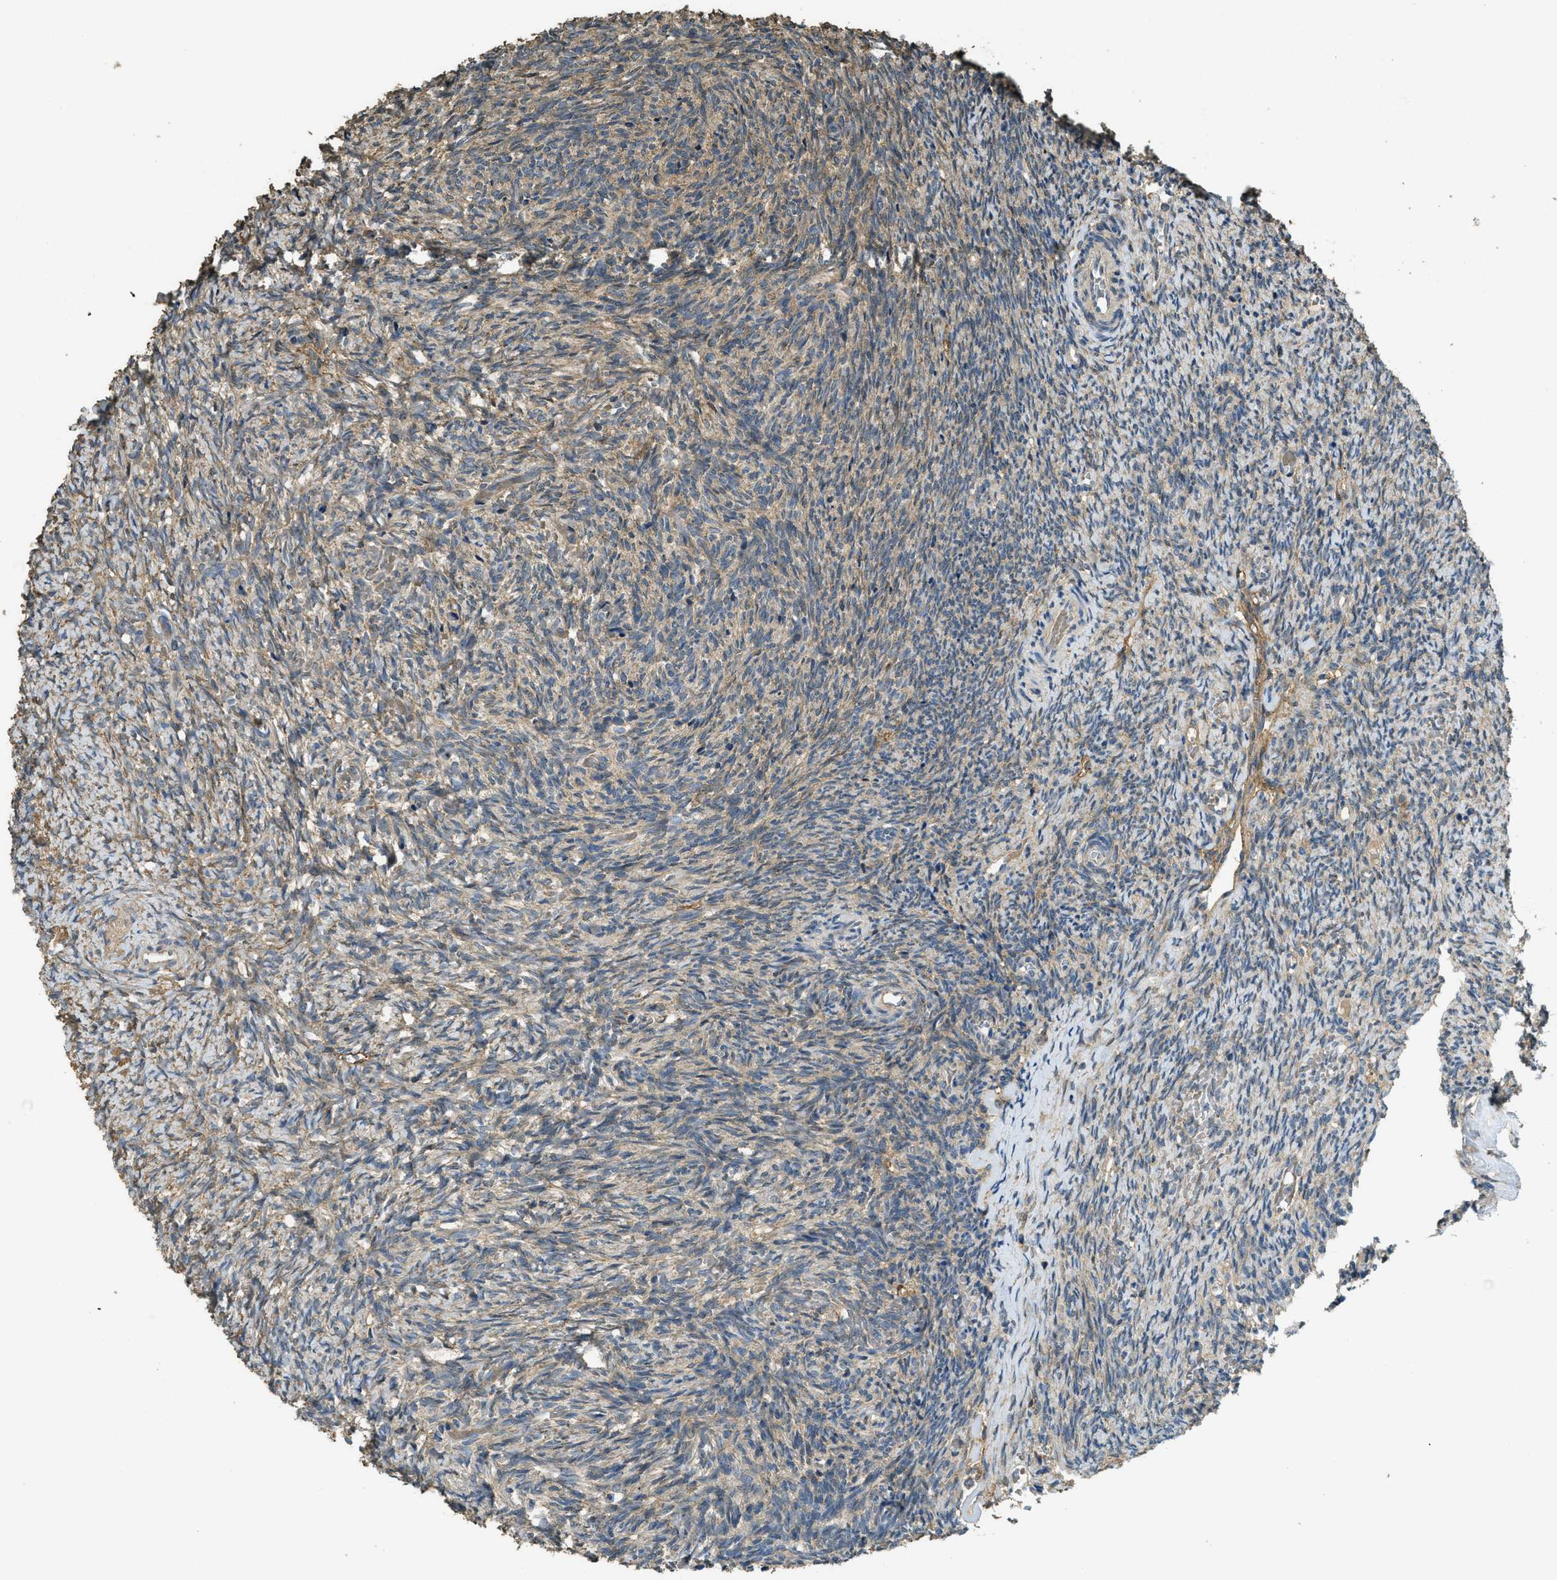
{"staining": {"intensity": "moderate", "quantity": ">75%", "location": "cytoplasmic/membranous"}, "tissue": "ovary", "cell_type": "Ovarian stroma cells", "image_type": "normal", "snomed": [{"axis": "morphology", "description": "Normal tissue, NOS"}, {"axis": "topography", "description": "Ovary"}], "caption": "Ovarian stroma cells display moderate cytoplasmic/membranous positivity in about >75% of cells in benign ovary.", "gene": "CD276", "patient": {"sex": "female", "age": 41}}